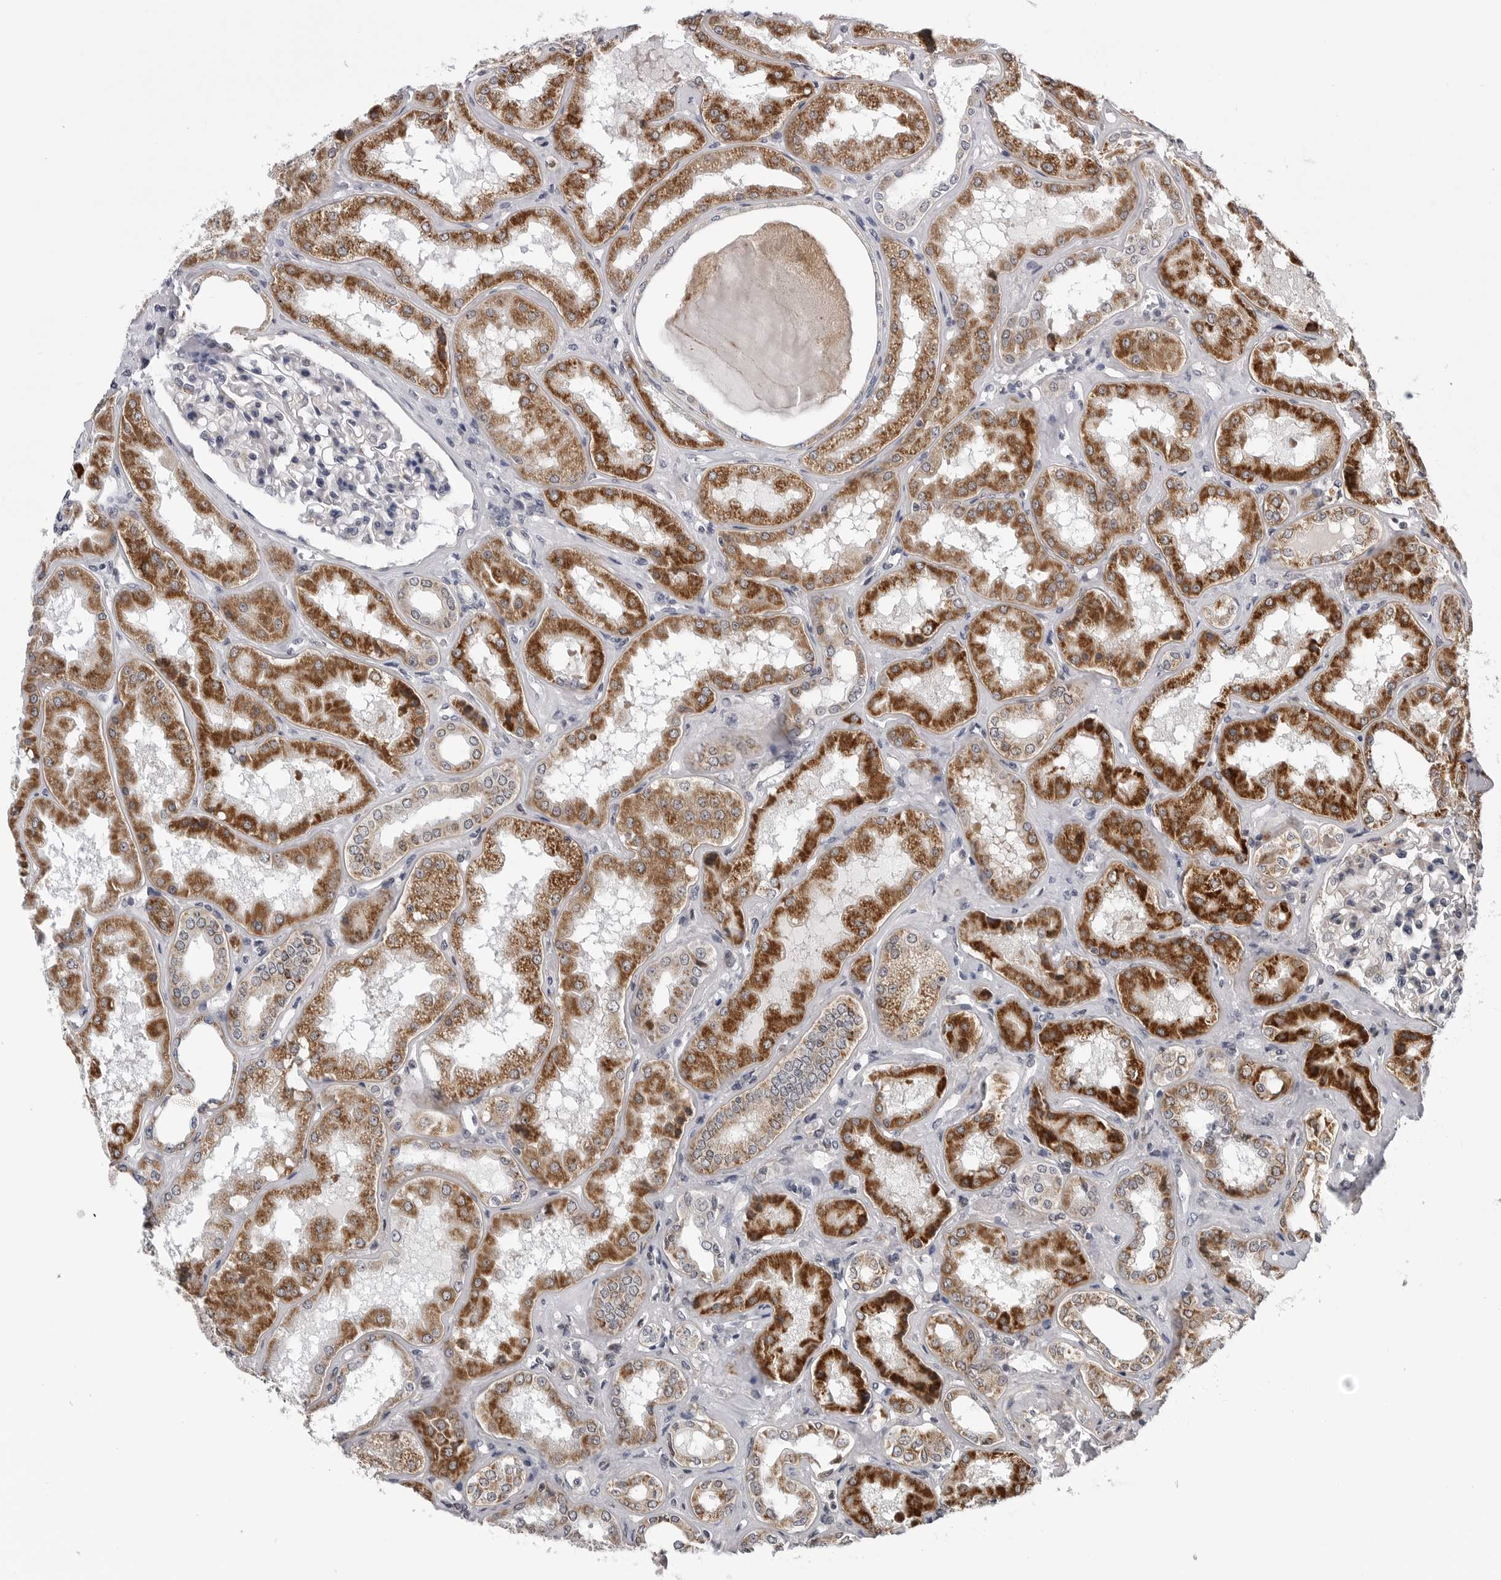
{"staining": {"intensity": "negative", "quantity": "none", "location": "none"}, "tissue": "kidney", "cell_type": "Cells in glomeruli", "image_type": "normal", "snomed": [{"axis": "morphology", "description": "Normal tissue, NOS"}, {"axis": "topography", "description": "Kidney"}], "caption": "The histopathology image reveals no significant positivity in cells in glomeruli of kidney. (Stains: DAB IHC with hematoxylin counter stain, Microscopy: brightfield microscopy at high magnification).", "gene": "CDK20", "patient": {"sex": "female", "age": 56}}